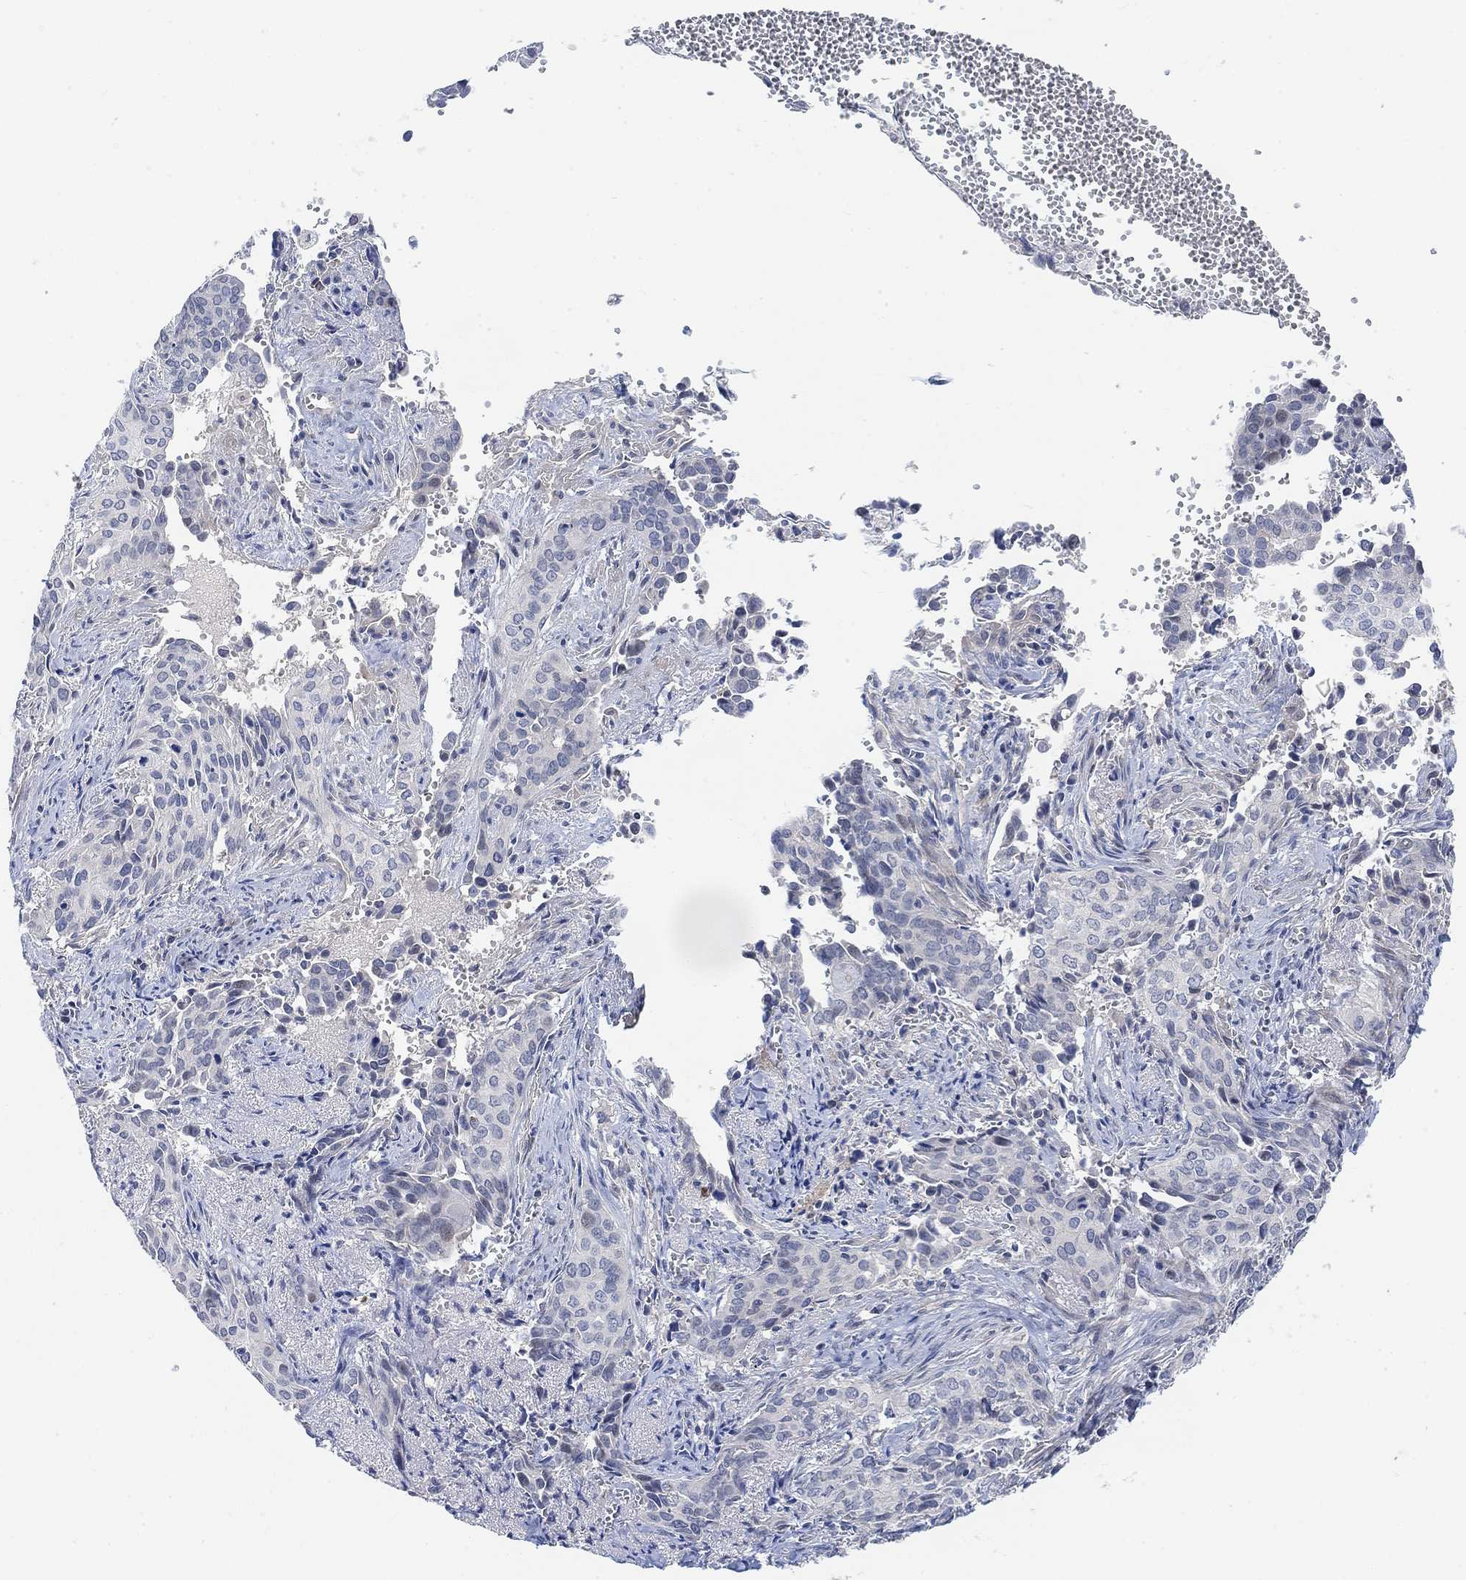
{"staining": {"intensity": "negative", "quantity": "none", "location": "none"}, "tissue": "cervical cancer", "cell_type": "Tumor cells", "image_type": "cancer", "snomed": [{"axis": "morphology", "description": "Squamous cell carcinoma, NOS"}, {"axis": "topography", "description": "Cervix"}], "caption": "This is a micrograph of IHC staining of cervical squamous cell carcinoma, which shows no staining in tumor cells.", "gene": "HCRTR1", "patient": {"sex": "female", "age": 29}}